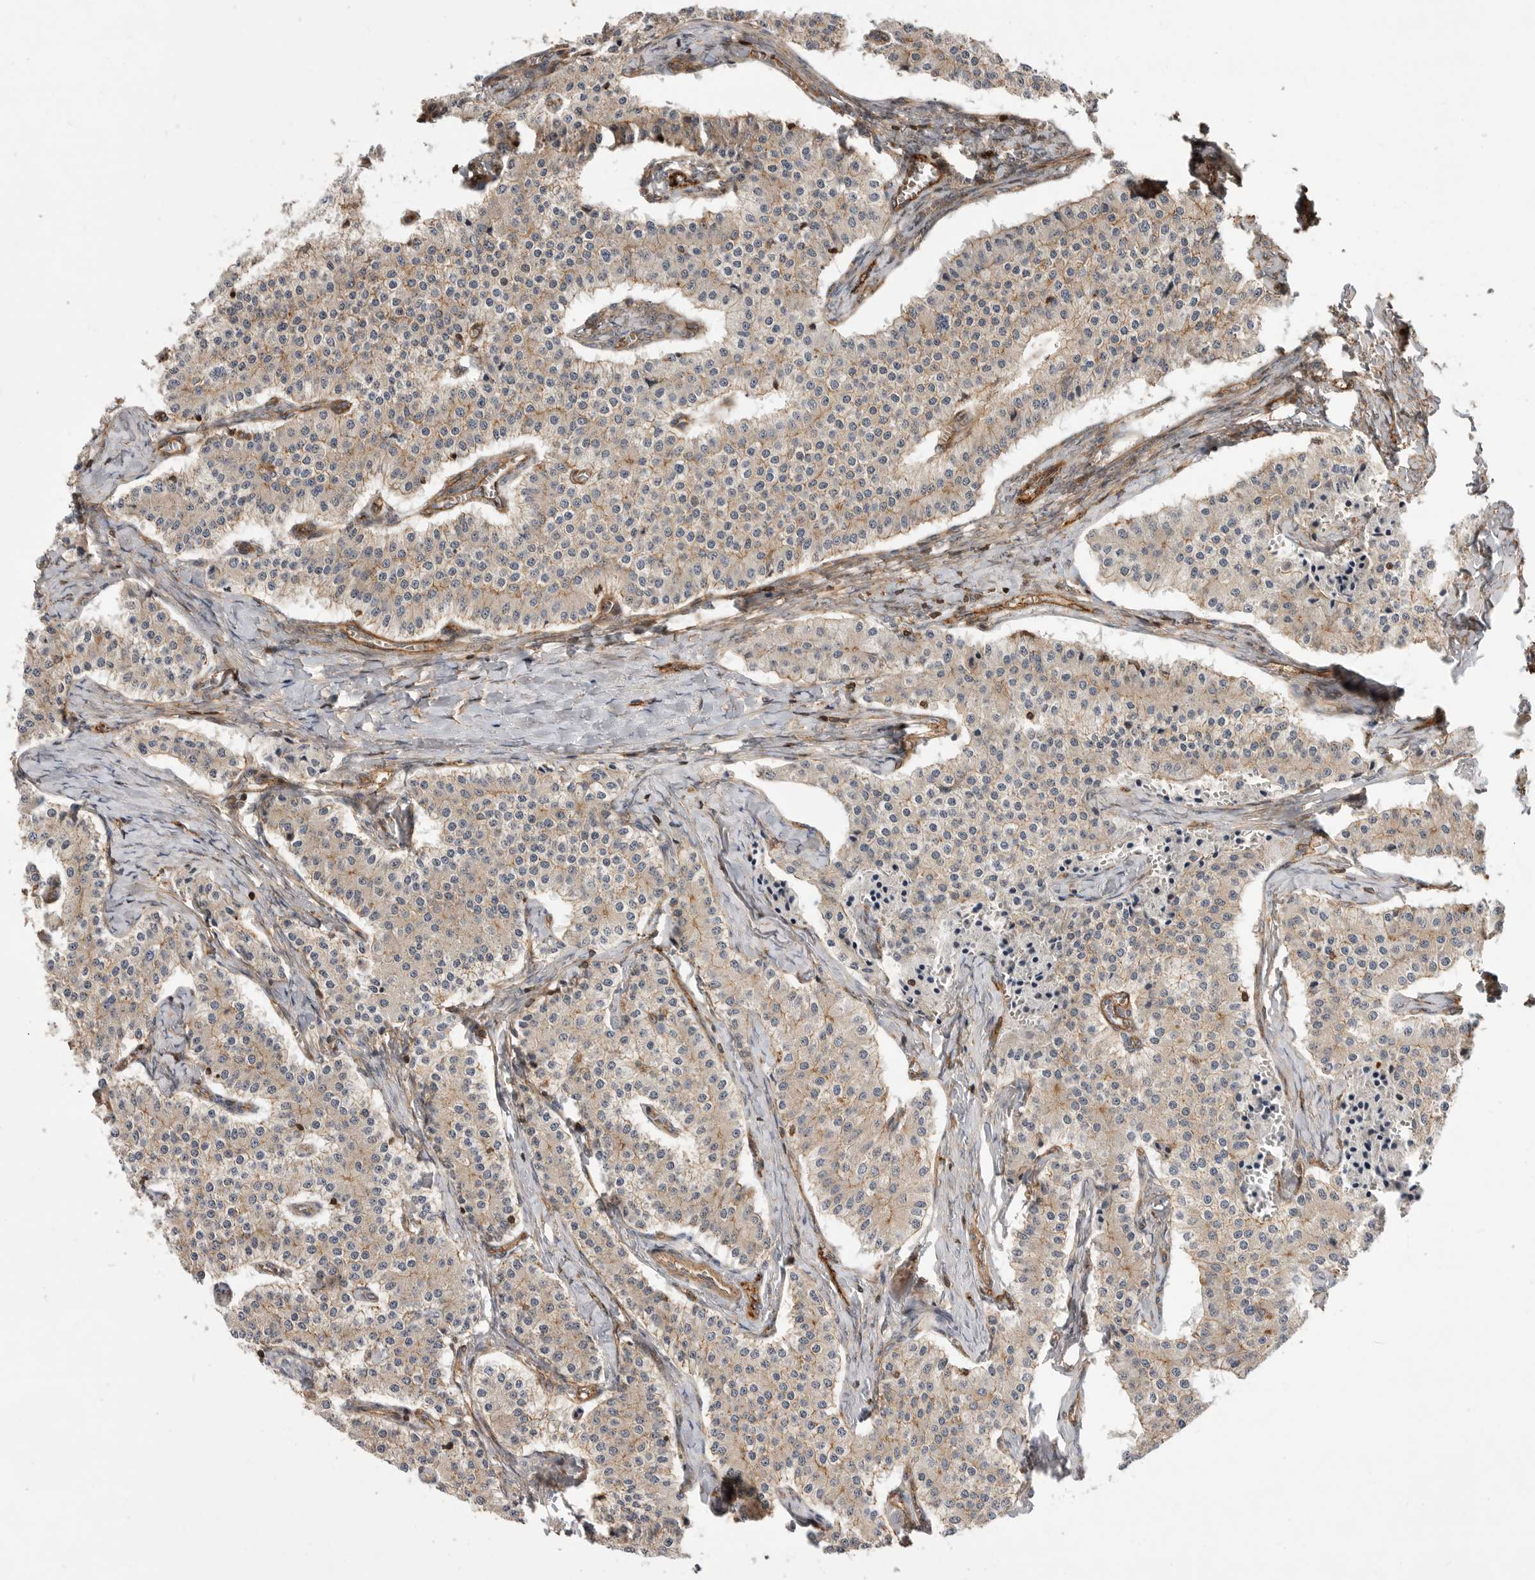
{"staining": {"intensity": "weak", "quantity": "25%-75%", "location": "cytoplasmic/membranous"}, "tissue": "carcinoid", "cell_type": "Tumor cells", "image_type": "cancer", "snomed": [{"axis": "morphology", "description": "Carcinoid, malignant, NOS"}, {"axis": "topography", "description": "Colon"}], "caption": "This histopathology image demonstrates carcinoid stained with IHC to label a protein in brown. The cytoplasmic/membranous of tumor cells show weak positivity for the protein. Nuclei are counter-stained blue.", "gene": "GPATCH2", "patient": {"sex": "female", "age": 52}}